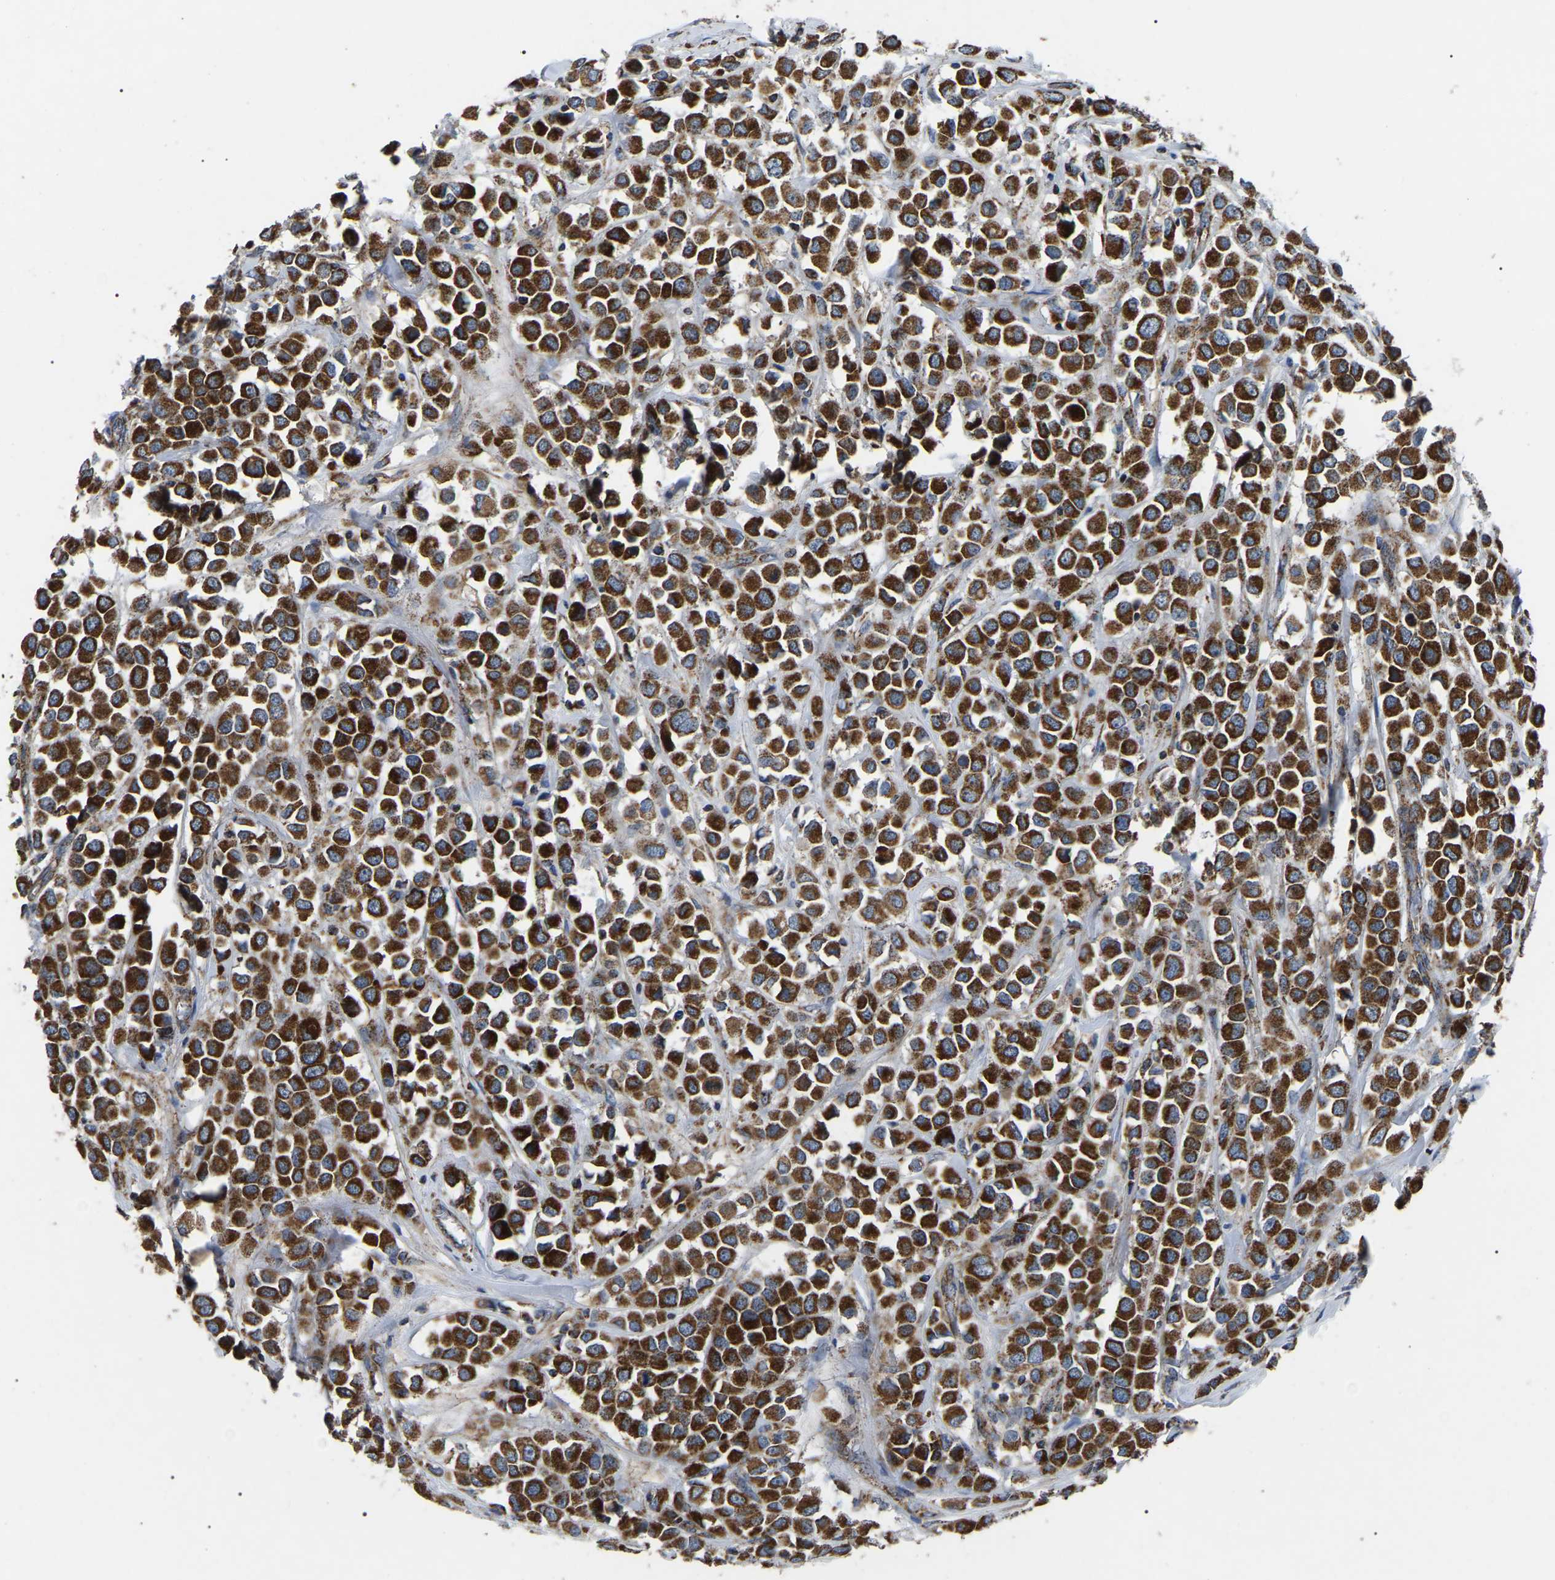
{"staining": {"intensity": "strong", "quantity": ">75%", "location": "cytoplasmic/membranous"}, "tissue": "breast cancer", "cell_type": "Tumor cells", "image_type": "cancer", "snomed": [{"axis": "morphology", "description": "Duct carcinoma"}, {"axis": "topography", "description": "Breast"}], "caption": "Breast intraductal carcinoma was stained to show a protein in brown. There is high levels of strong cytoplasmic/membranous positivity in approximately >75% of tumor cells.", "gene": "PPM1E", "patient": {"sex": "female", "age": 61}}